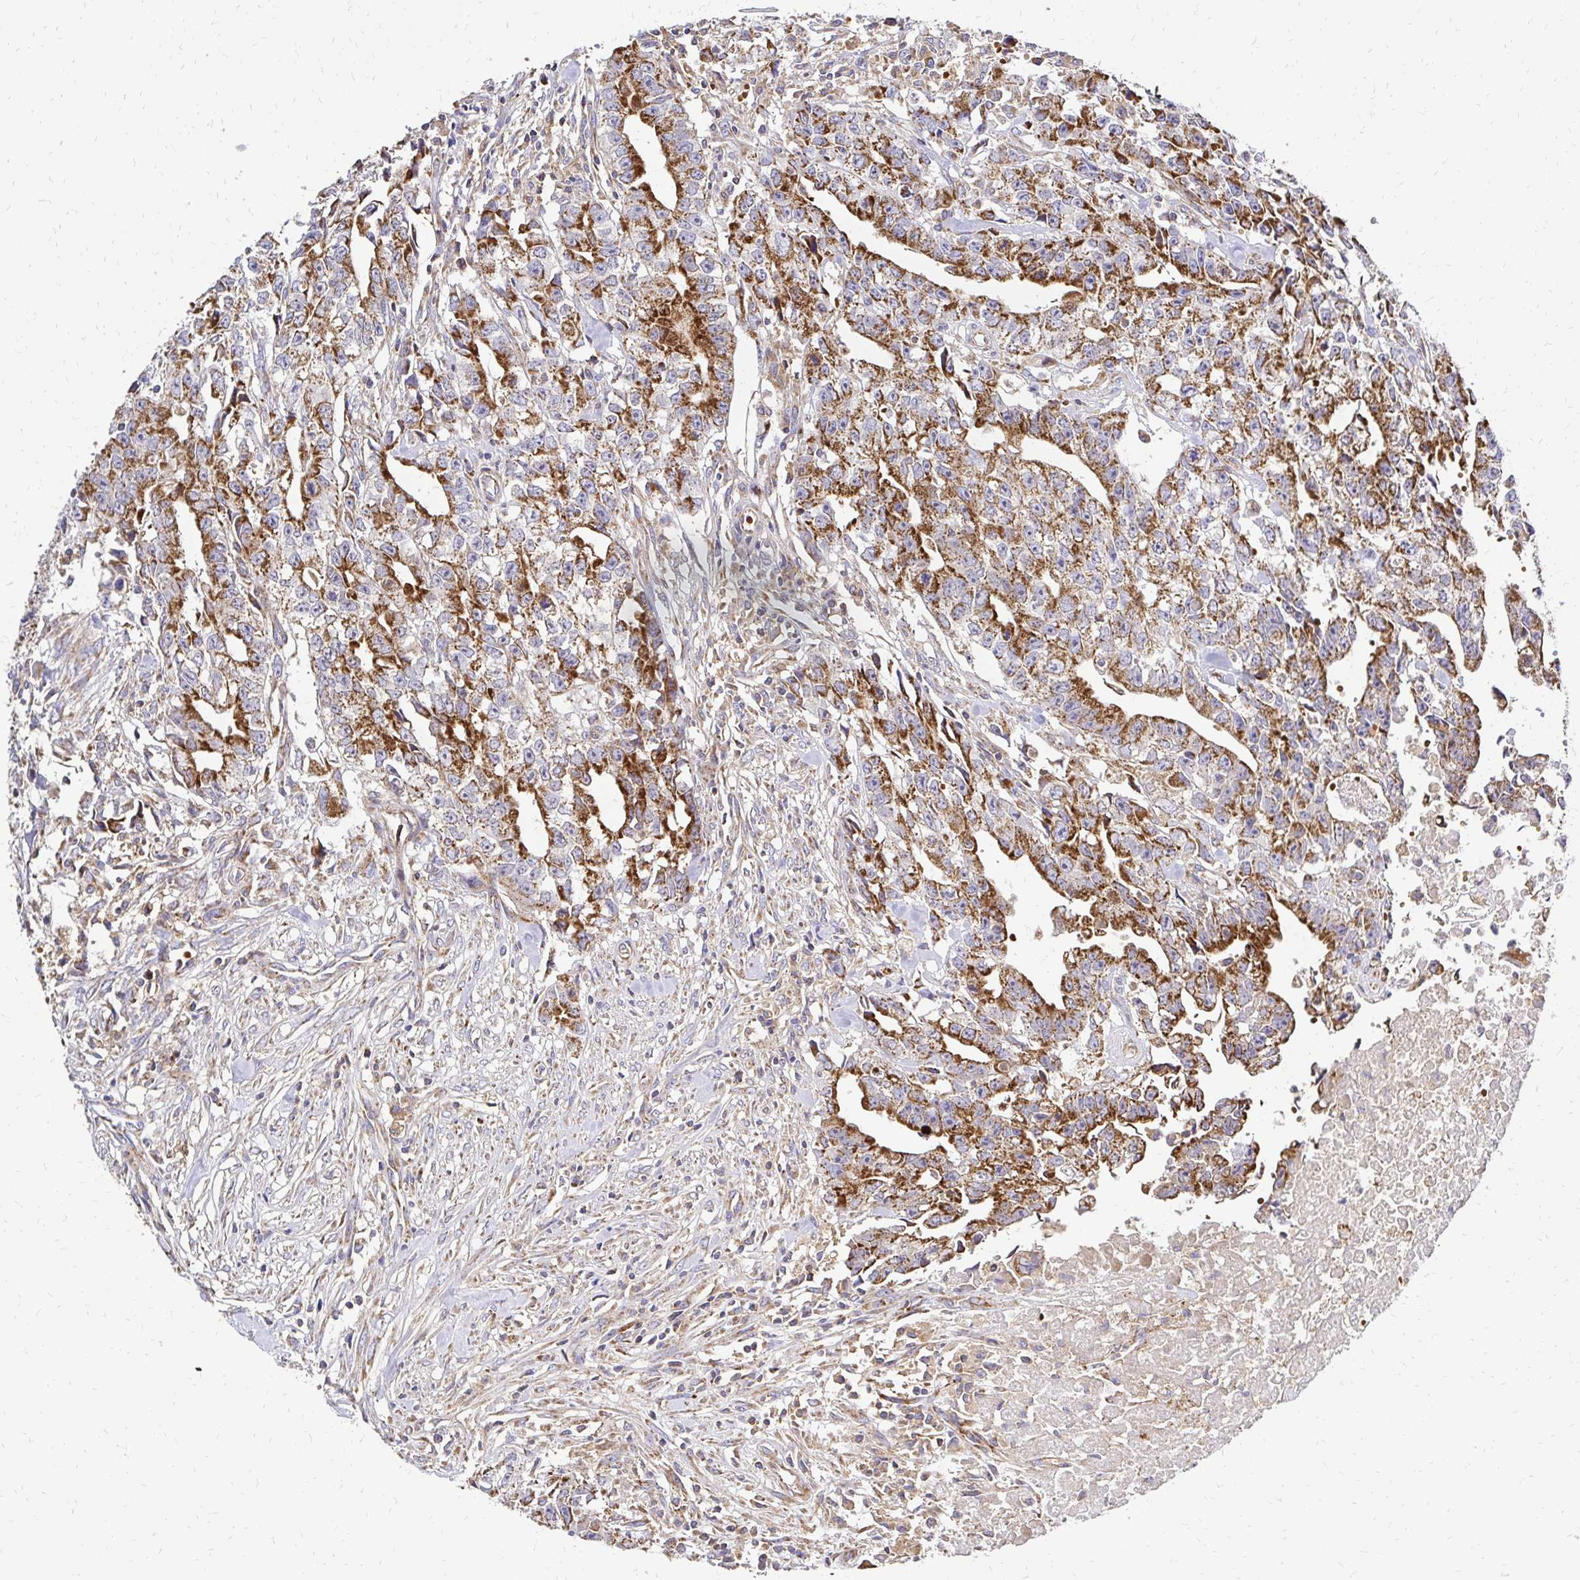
{"staining": {"intensity": "strong", "quantity": "25%-75%", "location": "cytoplasmic/membranous"}, "tissue": "testis cancer", "cell_type": "Tumor cells", "image_type": "cancer", "snomed": [{"axis": "morphology", "description": "Carcinoma, Embryonal, NOS"}, {"axis": "morphology", "description": "Teratoma, malignant, NOS"}, {"axis": "topography", "description": "Testis"}], "caption": "IHC micrograph of human testis cancer stained for a protein (brown), which shows high levels of strong cytoplasmic/membranous positivity in about 25%-75% of tumor cells.", "gene": "MRPL13", "patient": {"sex": "male", "age": 24}}